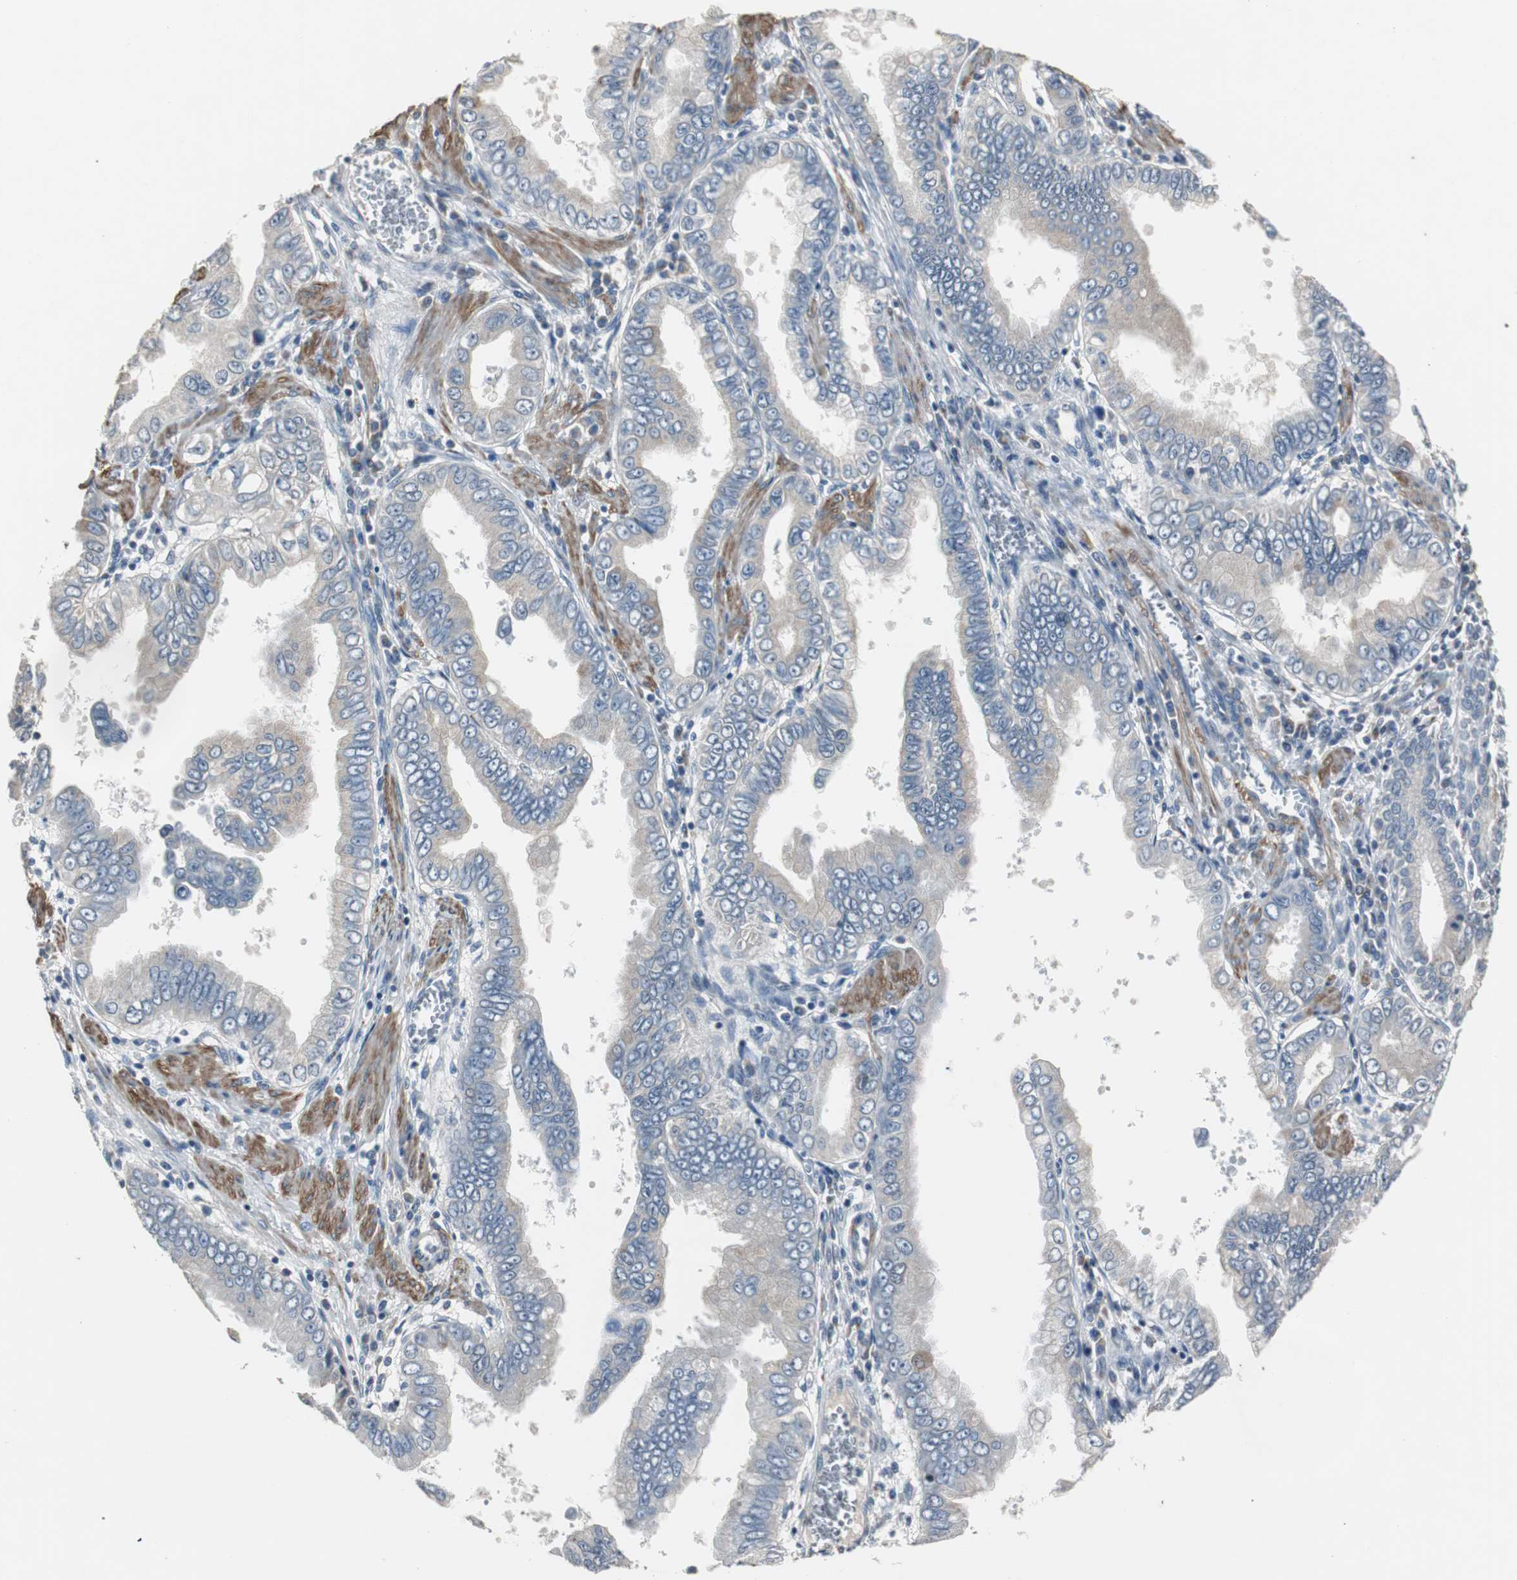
{"staining": {"intensity": "negative", "quantity": "none", "location": "none"}, "tissue": "pancreatic cancer", "cell_type": "Tumor cells", "image_type": "cancer", "snomed": [{"axis": "morphology", "description": "Normal tissue, NOS"}, {"axis": "topography", "description": "Lymph node"}], "caption": "The micrograph reveals no staining of tumor cells in pancreatic cancer.", "gene": "PCYT1B", "patient": {"sex": "male", "age": 50}}